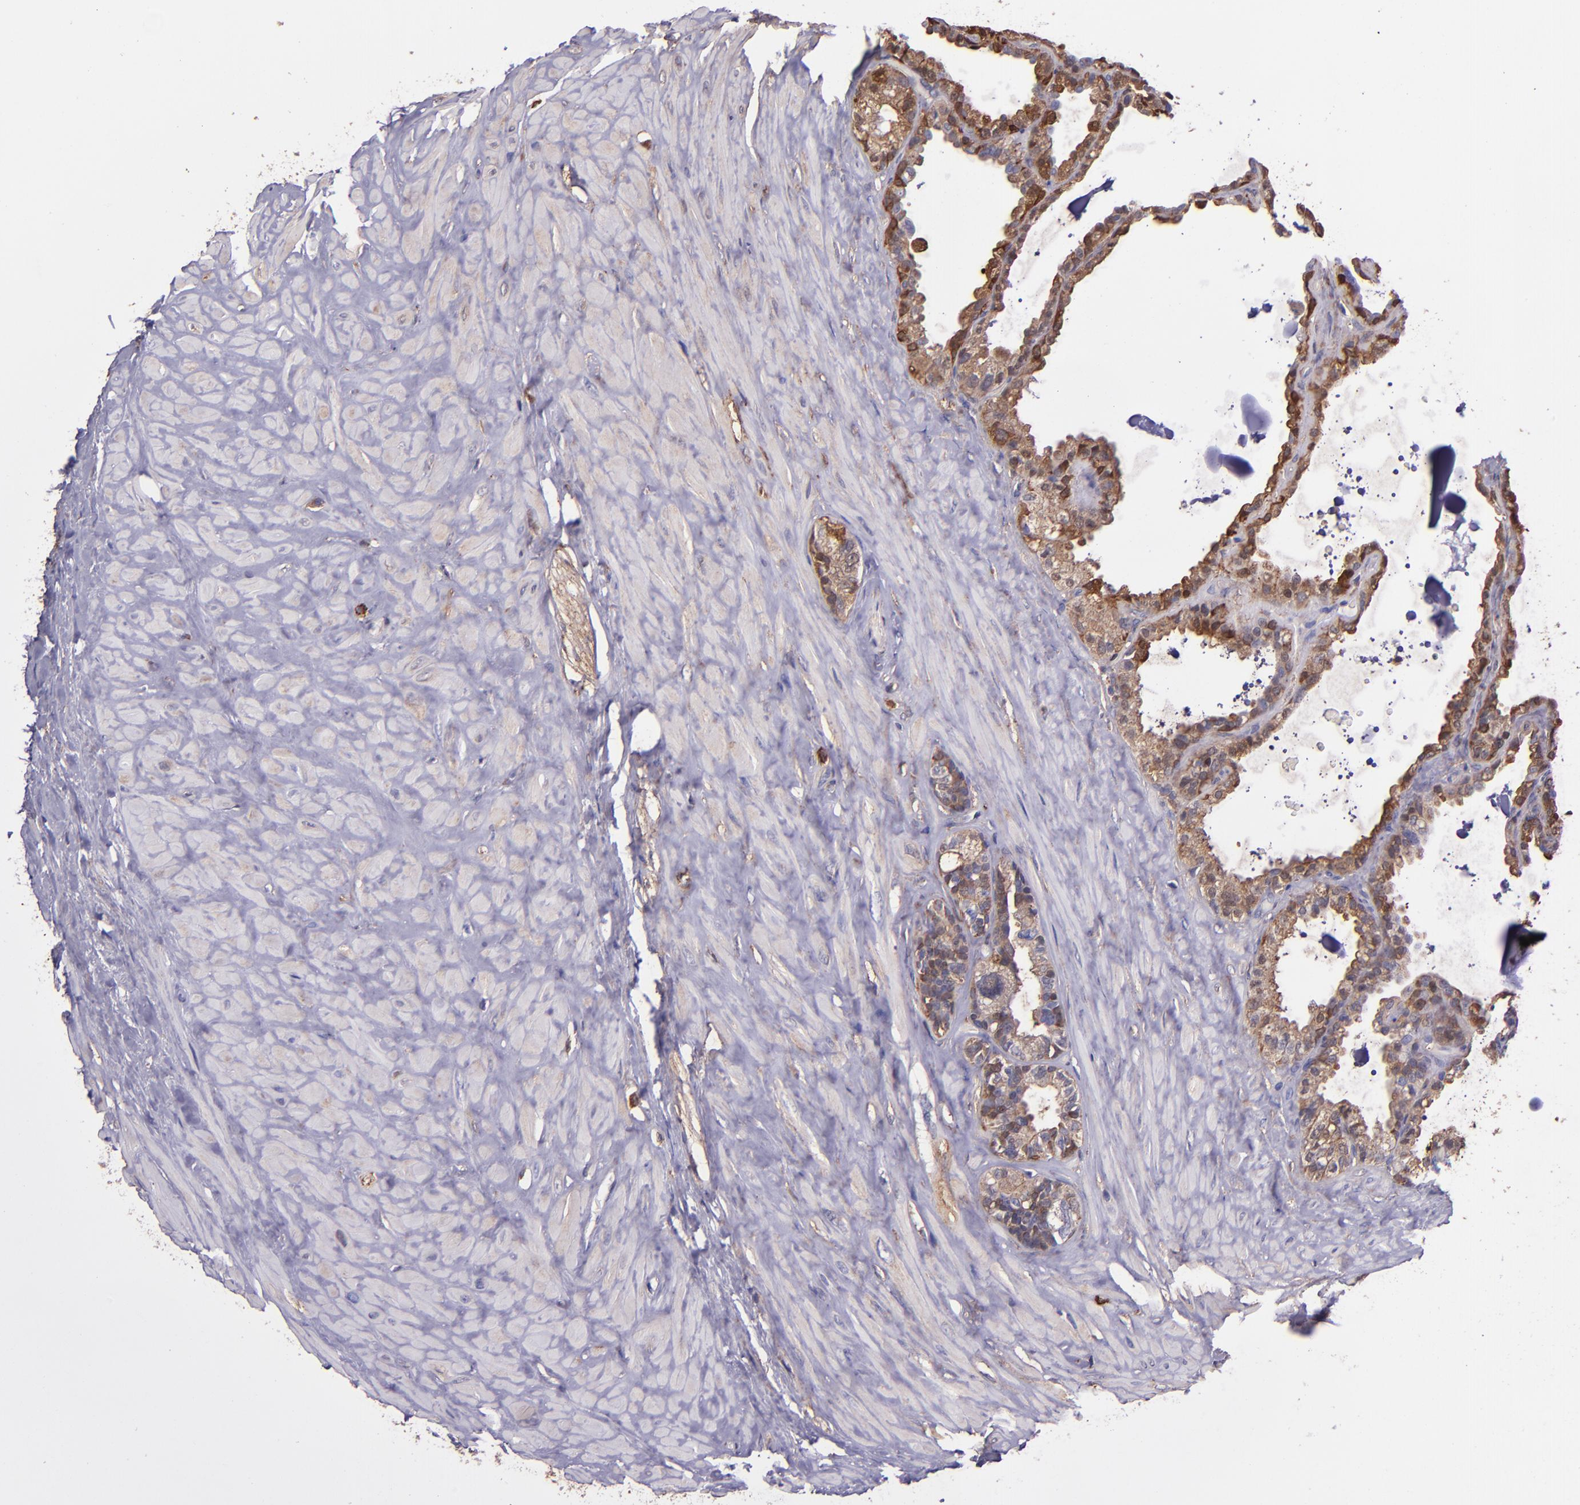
{"staining": {"intensity": "moderate", "quantity": "25%-75%", "location": "cytoplasmic/membranous,nuclear"}, "tissue": "seminal vesicle", "cell_type": "Glandular cells", "image_type": "normal", "snomed": [{"axis": "morphology", "description": "Normal tissue, NOS"}, {"axis": "morphology", "description": "Inflammation, NOS"}, {"axis": "topography", "description": "Urinary bladder"}, {"axis": "topography", "description": "Prostate"}, {"axis": "topography", "description": "Seminal veicle"}], "caption": "Moderate cytoplasmic/membranous,nuclear protein positivity is appreciated in approximately 25%-75% of glandular cells in seminal vesicle. The staining is performed using DAB (3,3'-diaminobenzidine) brown chromogen to label protein expression. The nuclei are counter-stained blue using hematoxylin.", "gene": "WASH6P", "patient": {"sex": "male", "age": 82}}